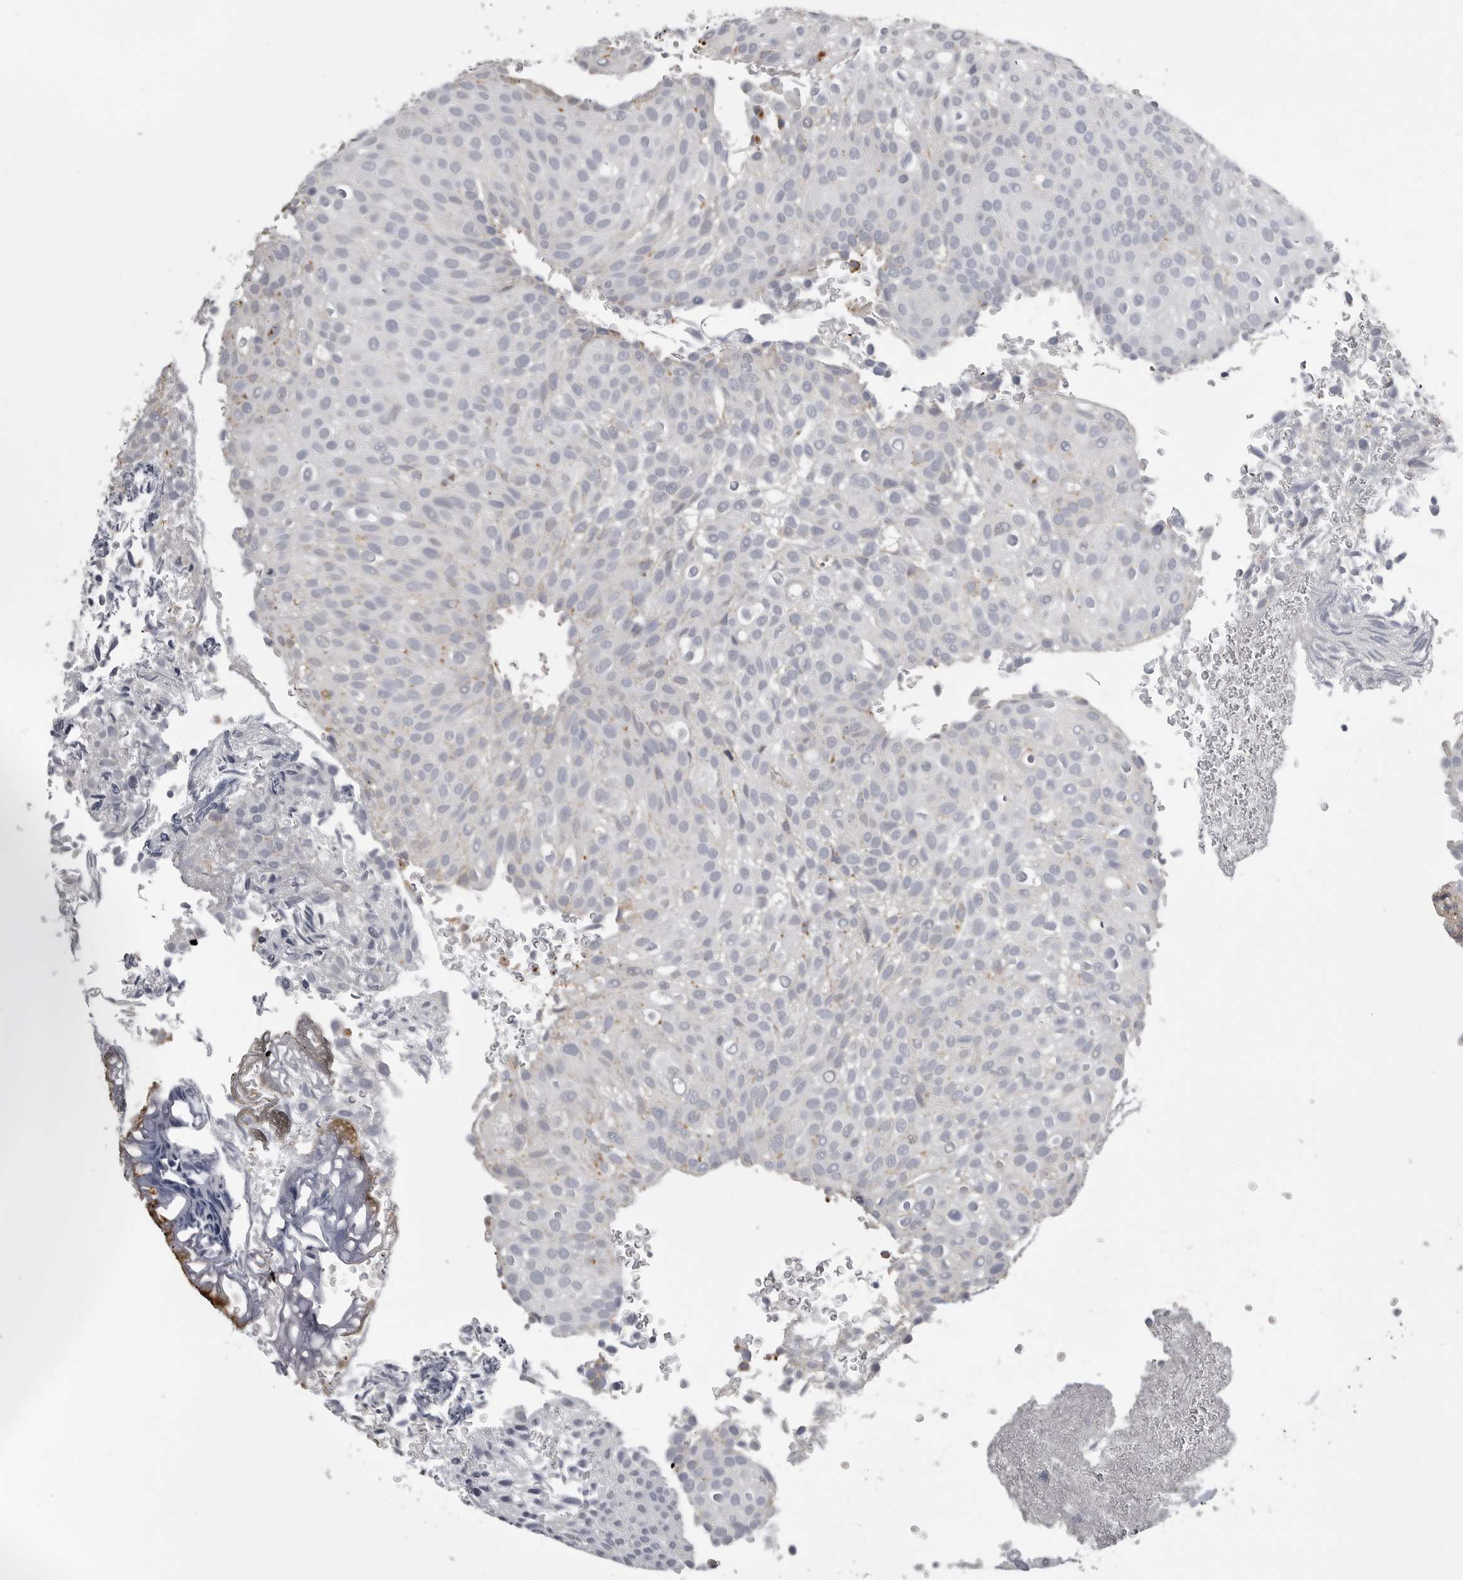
{"staining": {"intensity": "negative", "quantity": "none", "location": "none"}, "tissue": "urothelial cancer", "cell_type": "Tumor cells", "image_type": "cancer", "snomed": [{"axis": "morphology", "description": "Urothelial carcinoma, Low grade"}, {"axis": "topography", "description": "Urinary bladder"}], "caption": "A high-resolution photomicrograph shows immunohistochemistry staining of low-grade urothelial carcinoma, which demonstrates no significant expression in tumor cells.", "gene": "AOC3", "patient": {"sex": "male", "age": 78}}